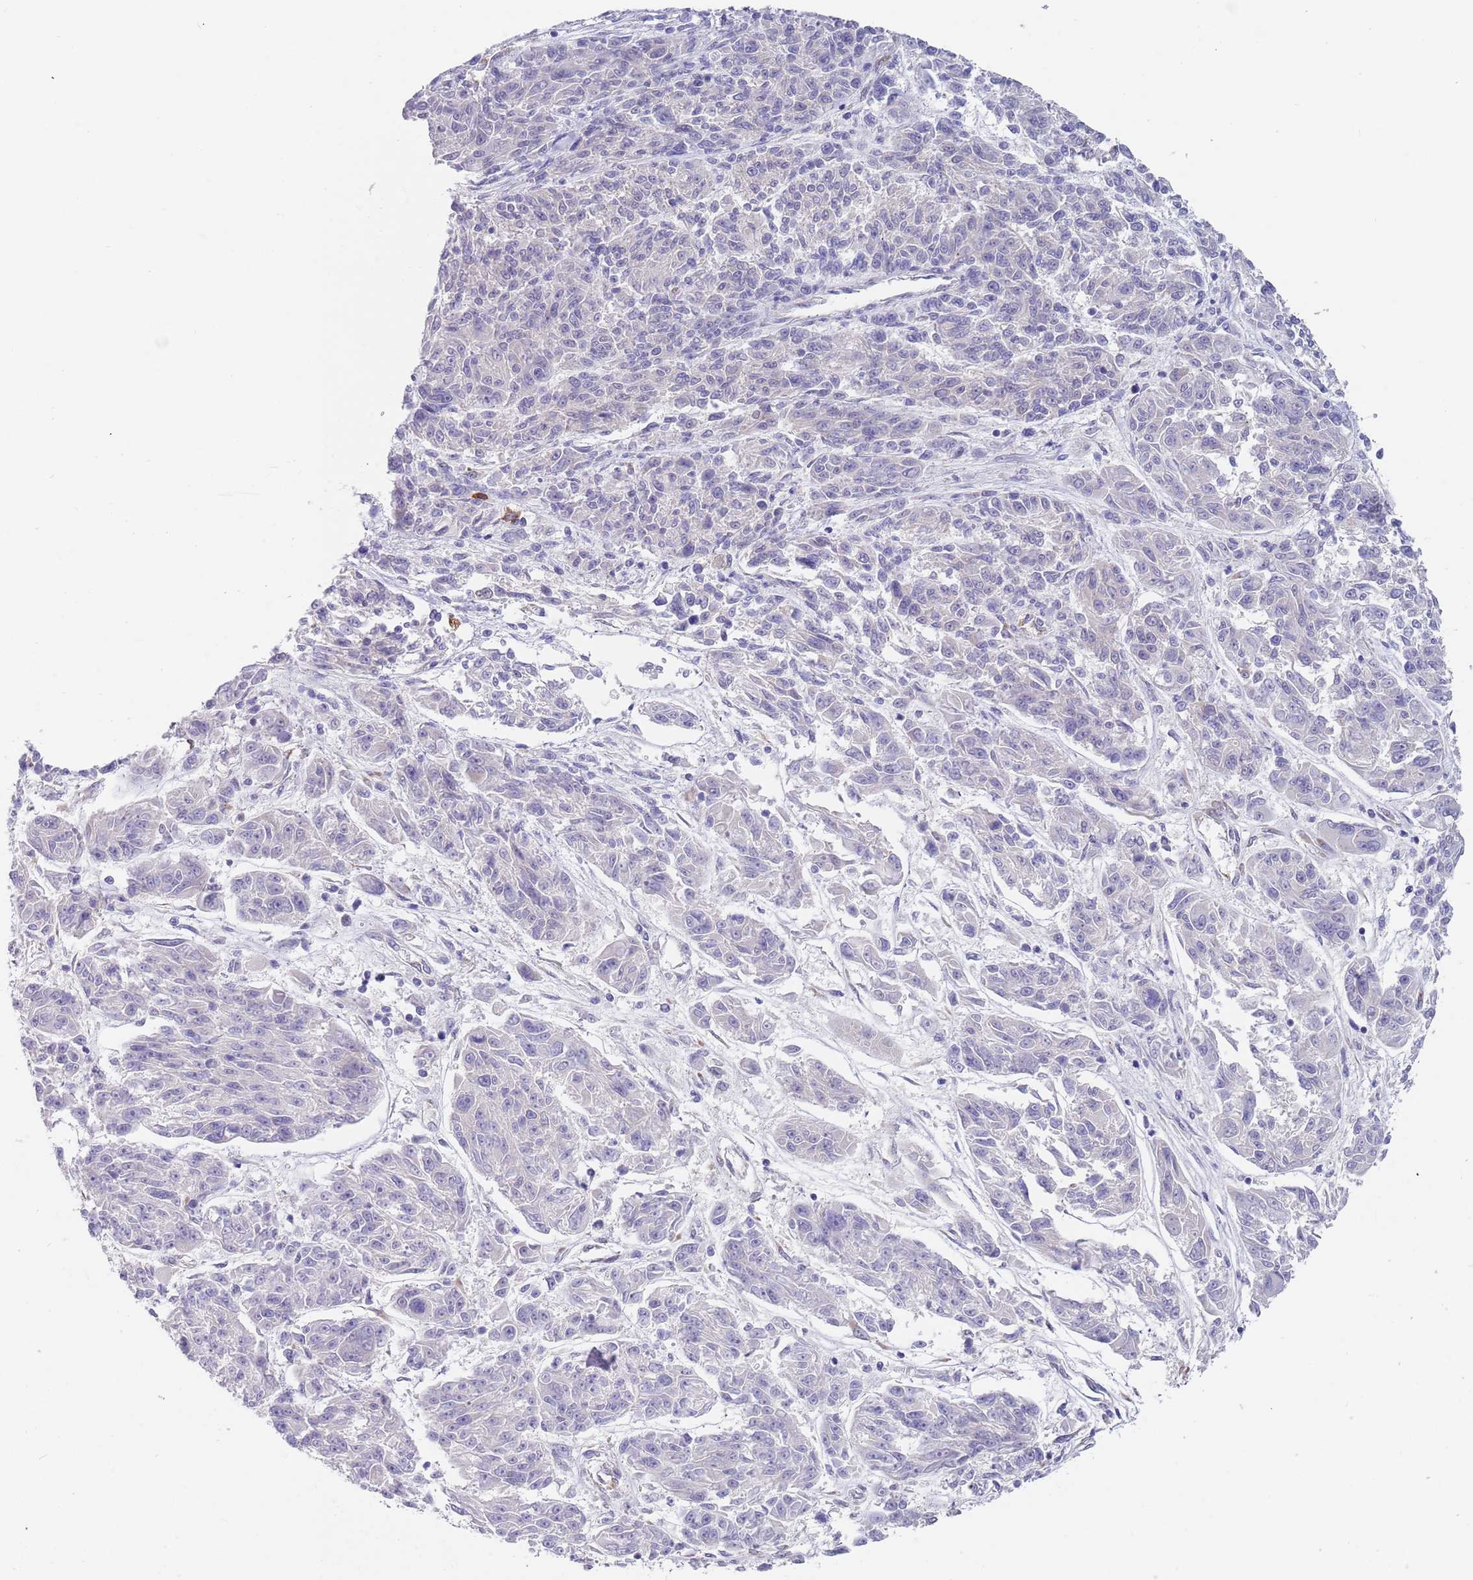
{"staining": {"intensity": "negative", "quantity": "none", "location": "none"}, "tissue": "melanoma", "cell_type": "Tumor cells", "image_type": "cancer", "snomed": [{"axis": "morphology", "description": "Malignant melanoma, NOS"}, {"axis": "topography", "description": "Skin"}], "caption": "The photomicrograph exhibits no significant positivity in tumor cells of melanoma.", "gene": "TNRC6C", "patient": {"sex": "male", "age": 53}}